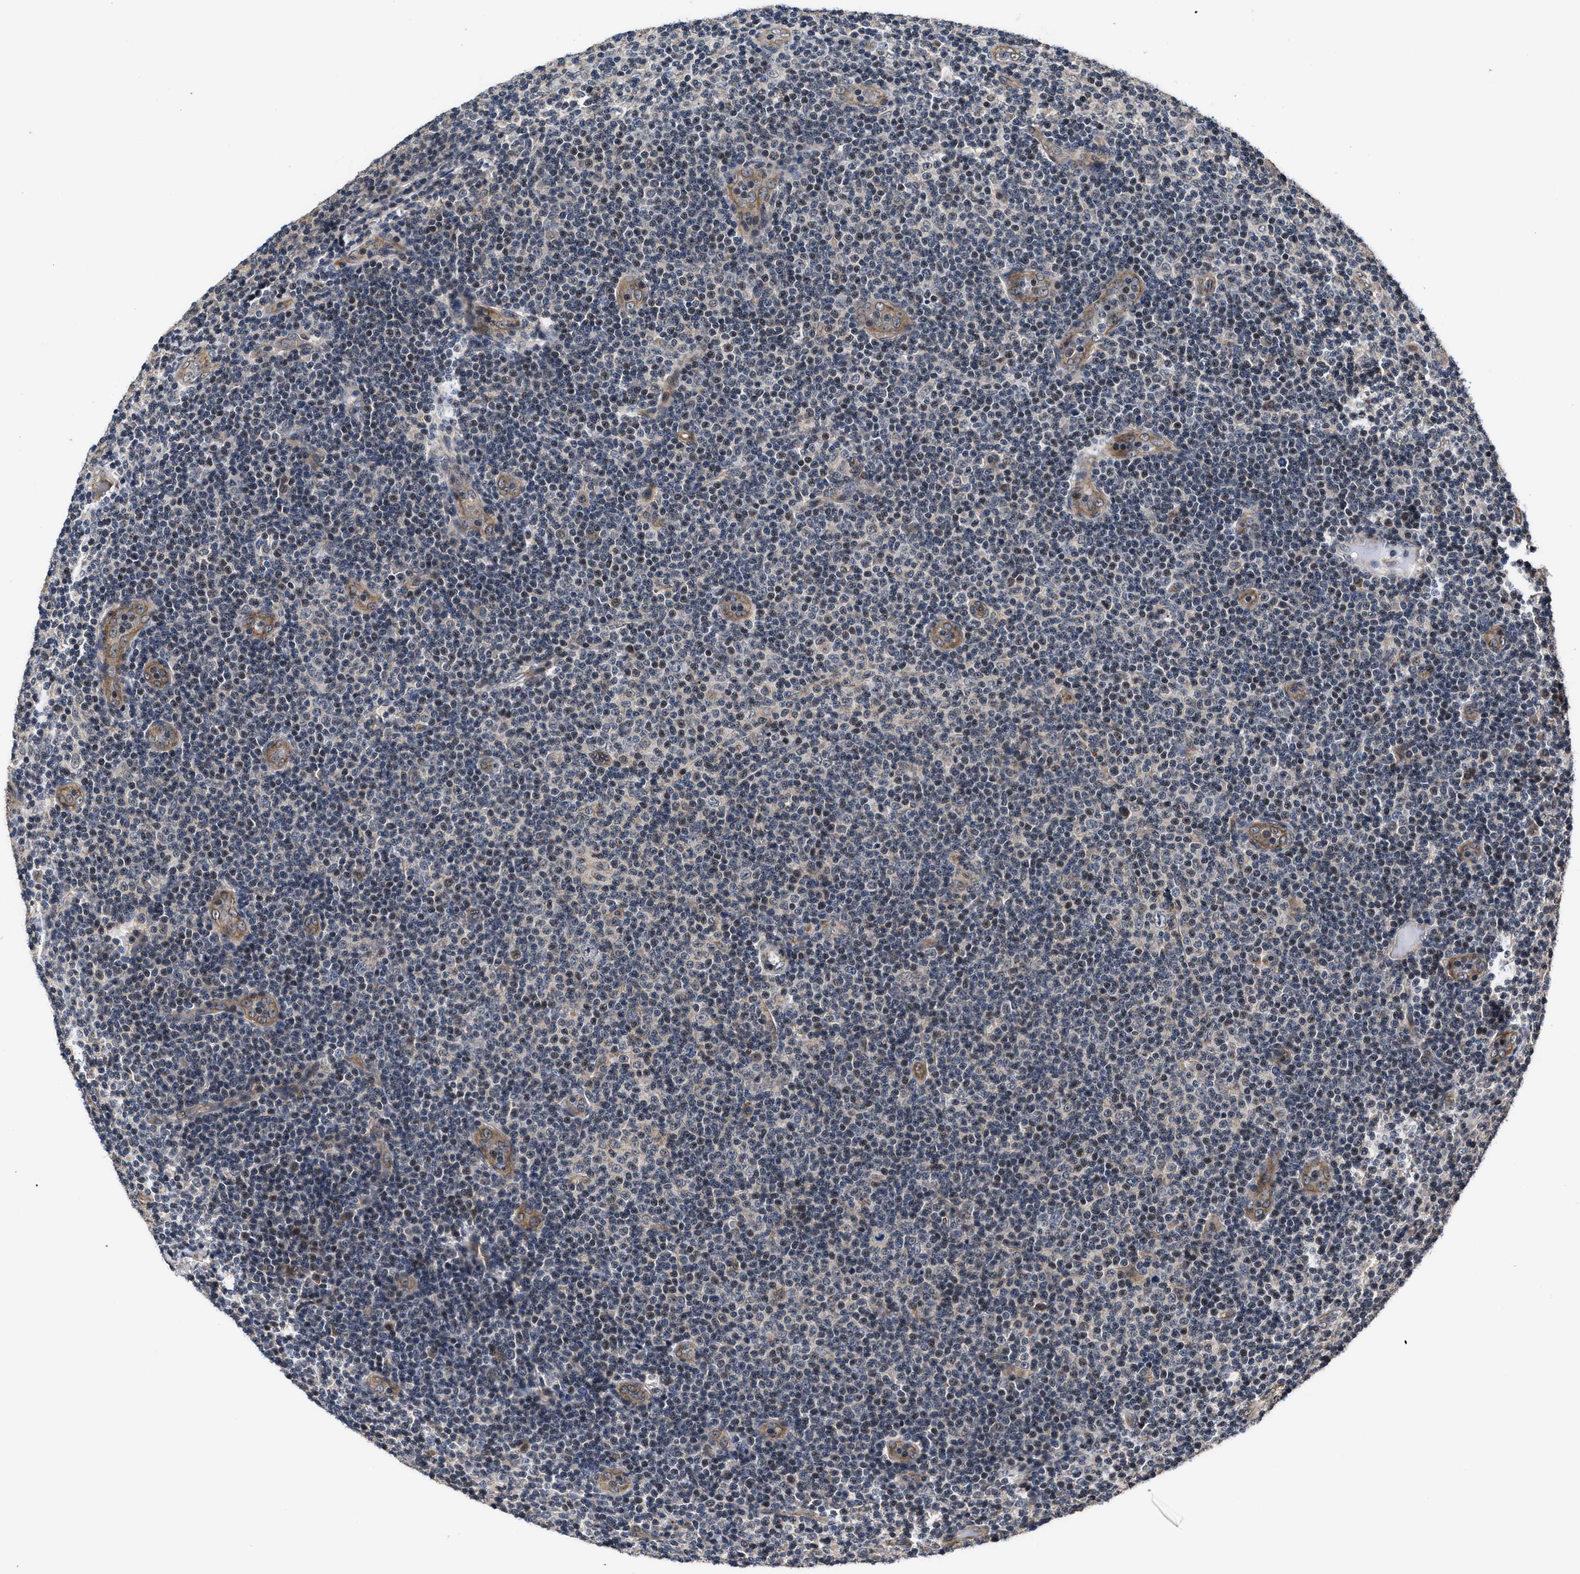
{"staining": {"intensity": "negative", "quantity": "none", "location": "none"}, "tissue": "lymphoma", "cell_type": "Tumor cells", "image_type": "cancer", "snomed": [{"axis": "morphology", "description": "Malignant lymphoma, non-Hodgkin's type, Low grade"}, {"axis": "topography", "description": "Lymph node"}], "caption": "The histopathology image exhibits no significant positivity in tumor cells of lymphoma. (IHC, brightfield microscopy, high magnification).", "gene": "DNAJC14", "patient": {"sex": "male", "age": 83}}